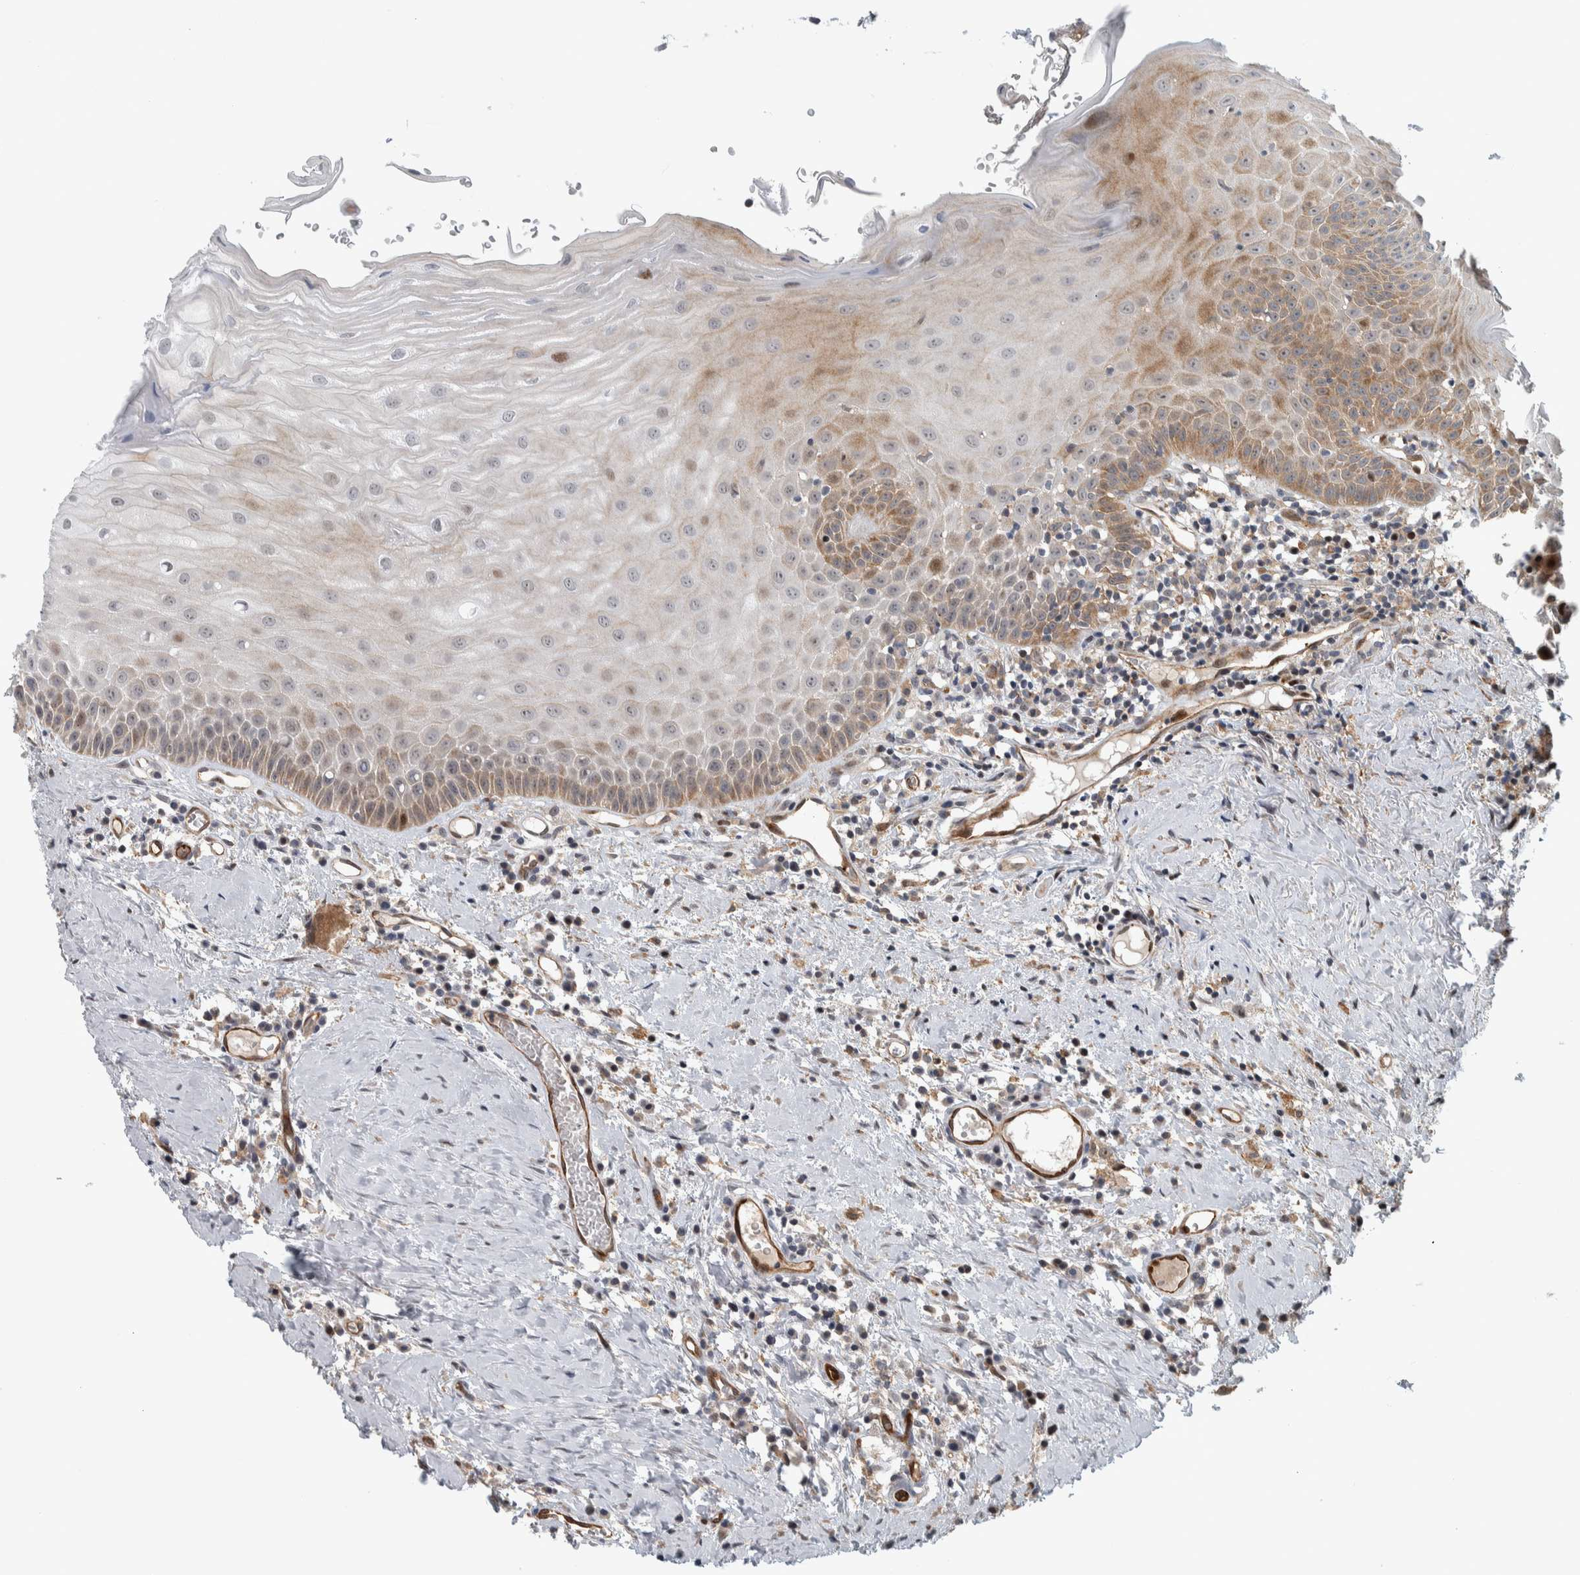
{"staining": {"intensity": "moderate", "quantity": "<25%", "location": "cytoplasmic/membranous,nuclear"}, "tissue": "oral mucosa", "cell_type": "Squamous epithelial cells", "image_type": "normal", "snomed": [{"axis": "morphology", "description": "Normal tissue, NOS"}, {"axis": "topography", "description": "Skeletal muscle"}, {"axis": "topography", "description": "Oral tissue"}, {"axis": "topography", "description": "Peripheral nerve tissue"}], "caption": "Protein staining by IHC displays moderate cytoplasmic/membranous,nuclear positivity in about <25% of squamous epithelial cells in unremarkable oral mucosa.", "gene": "MSL1", "patient": {"sex": "female", "age": 84}}